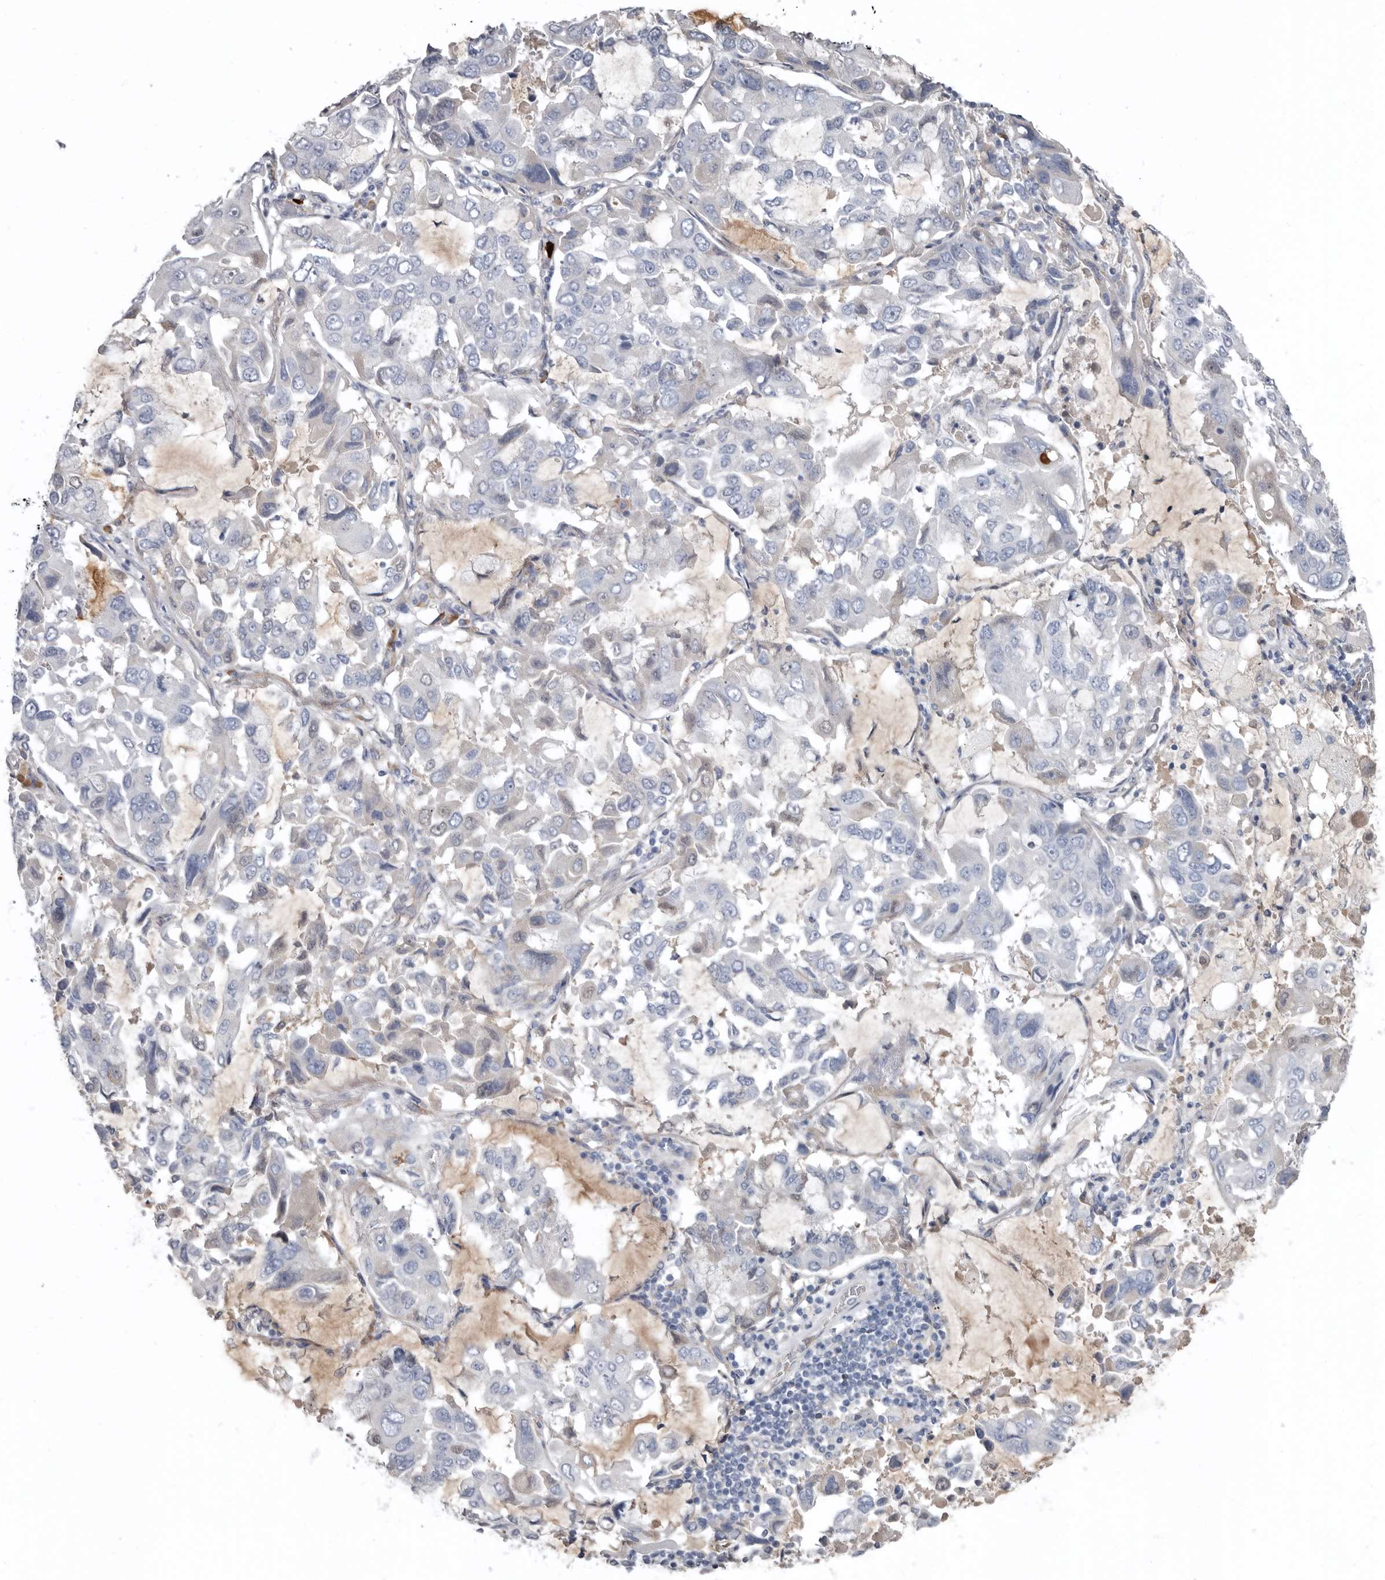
{"staining": {"intensity": "negative", "quantity": "none", "location": "none"}, "tissue": "lung cancer", "cell_type": "Tumor cells", "image_type": "cancer", "snomed": [{"axis": "morphology", "description": "Adenocarcinoma, NOS"}, {"axis": "topography", "description": "Lung"}], "caption": "Tumor cells are negative for protein expression in human lung cancer. The staining was performed using DAB to visualize the protein expression in brown, while the nuclei were stained in blue with hematoxylin (Magnification: 20x).", "gene": "ZNF114", "patient": {"sex": "male", "age": 64}}